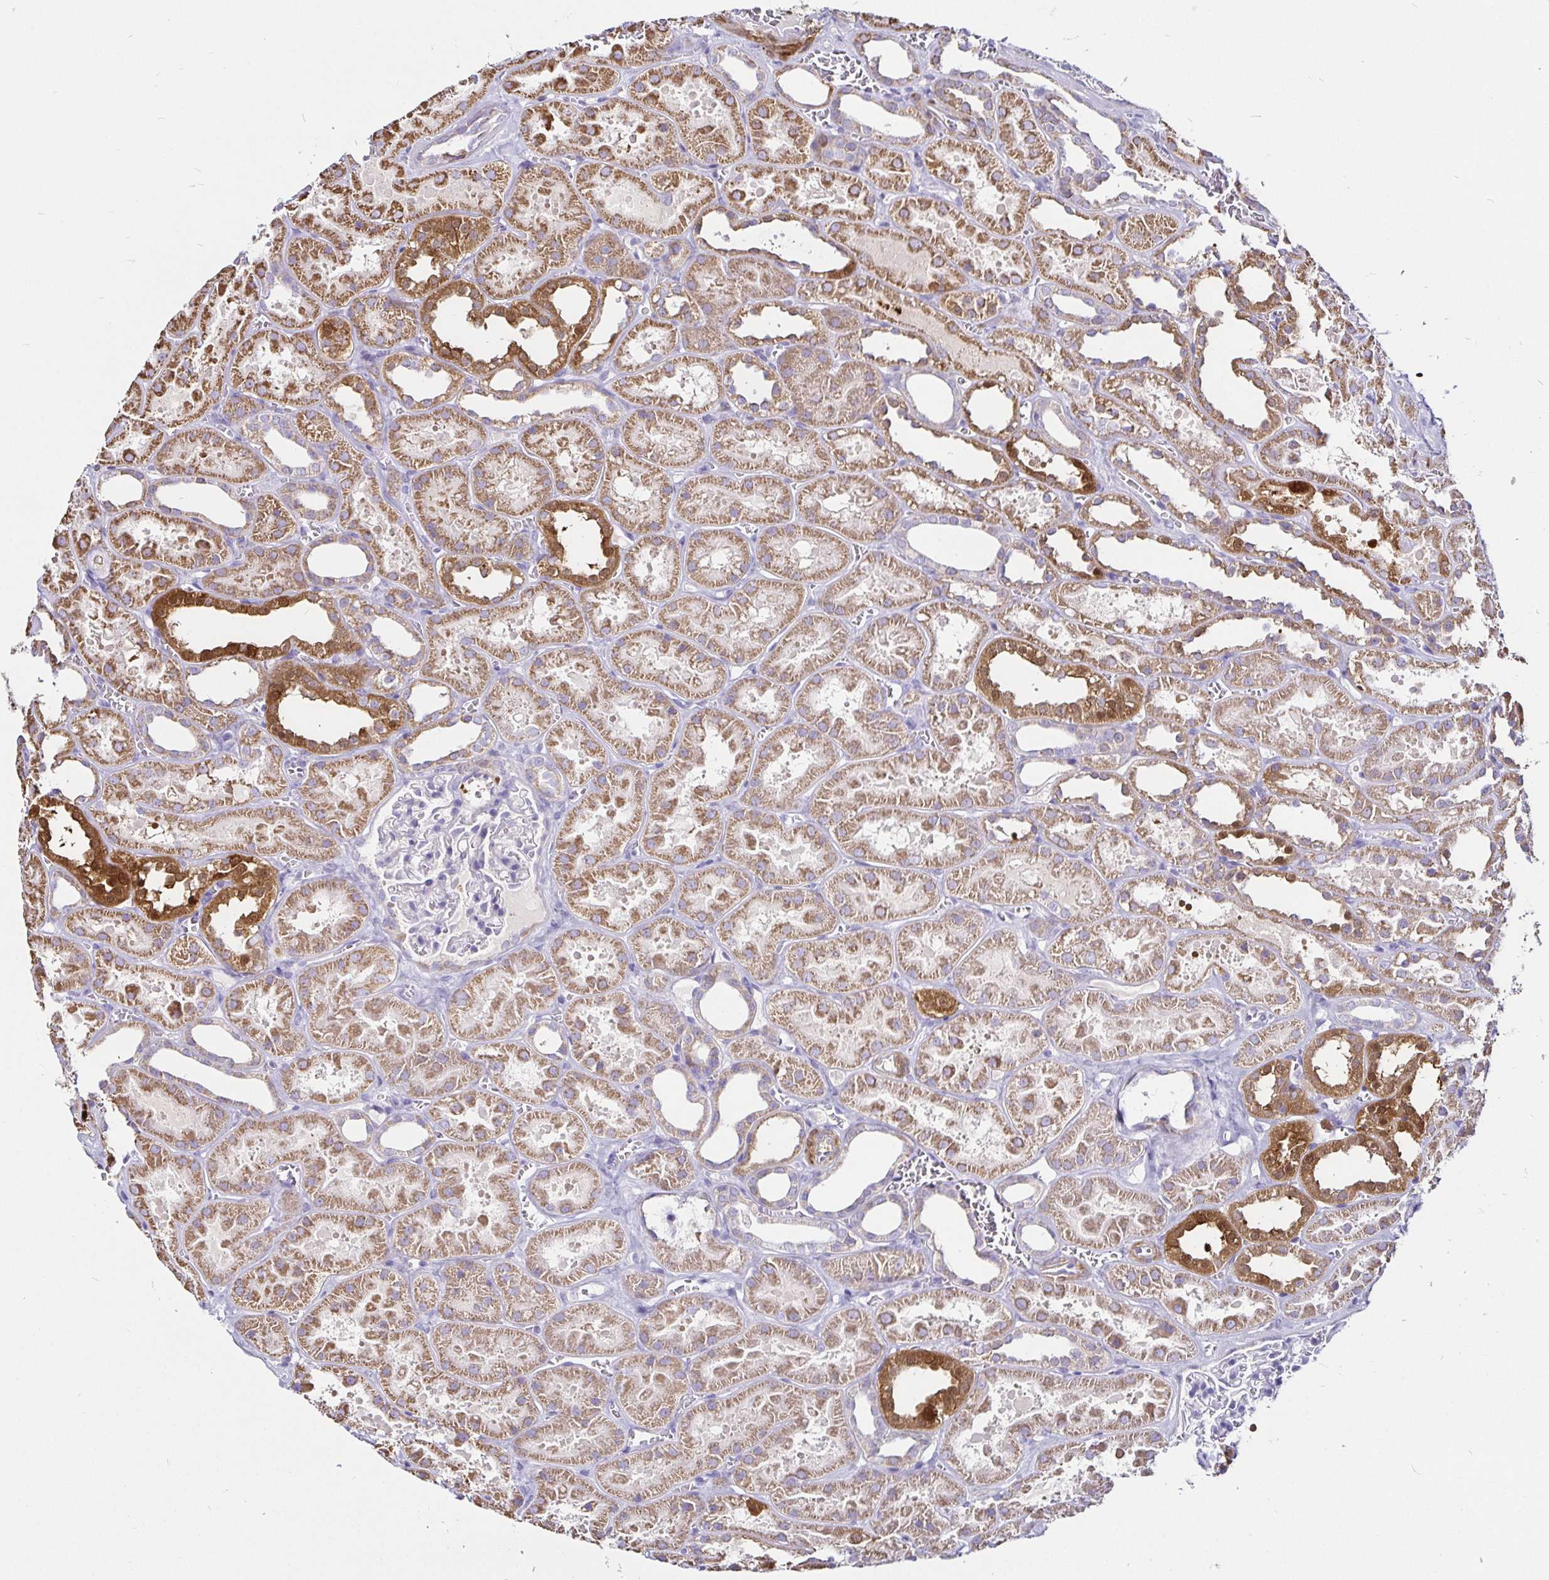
{"staining": {"intensity": "negative", "quantity": "none", "location": "none"}, "tissue": "kidney", "cell_type": "Cells in glomeruli", "image_type": "normal", "snomed": [{"axis": "morphology", "description": "Normal tissue, NOS"}, {"axis": "topography", "description": "Kidney"}], "caption": "Immunohistochemistry (IHC) micrograph of normal kidney: human kidney stained with DAB (3,3'-diaminobenzidine) demonstrates no significant protein staining in cells in glomeruli.", "gene": "PGAM2", "patient": {"sex": "female", "age": 41}}